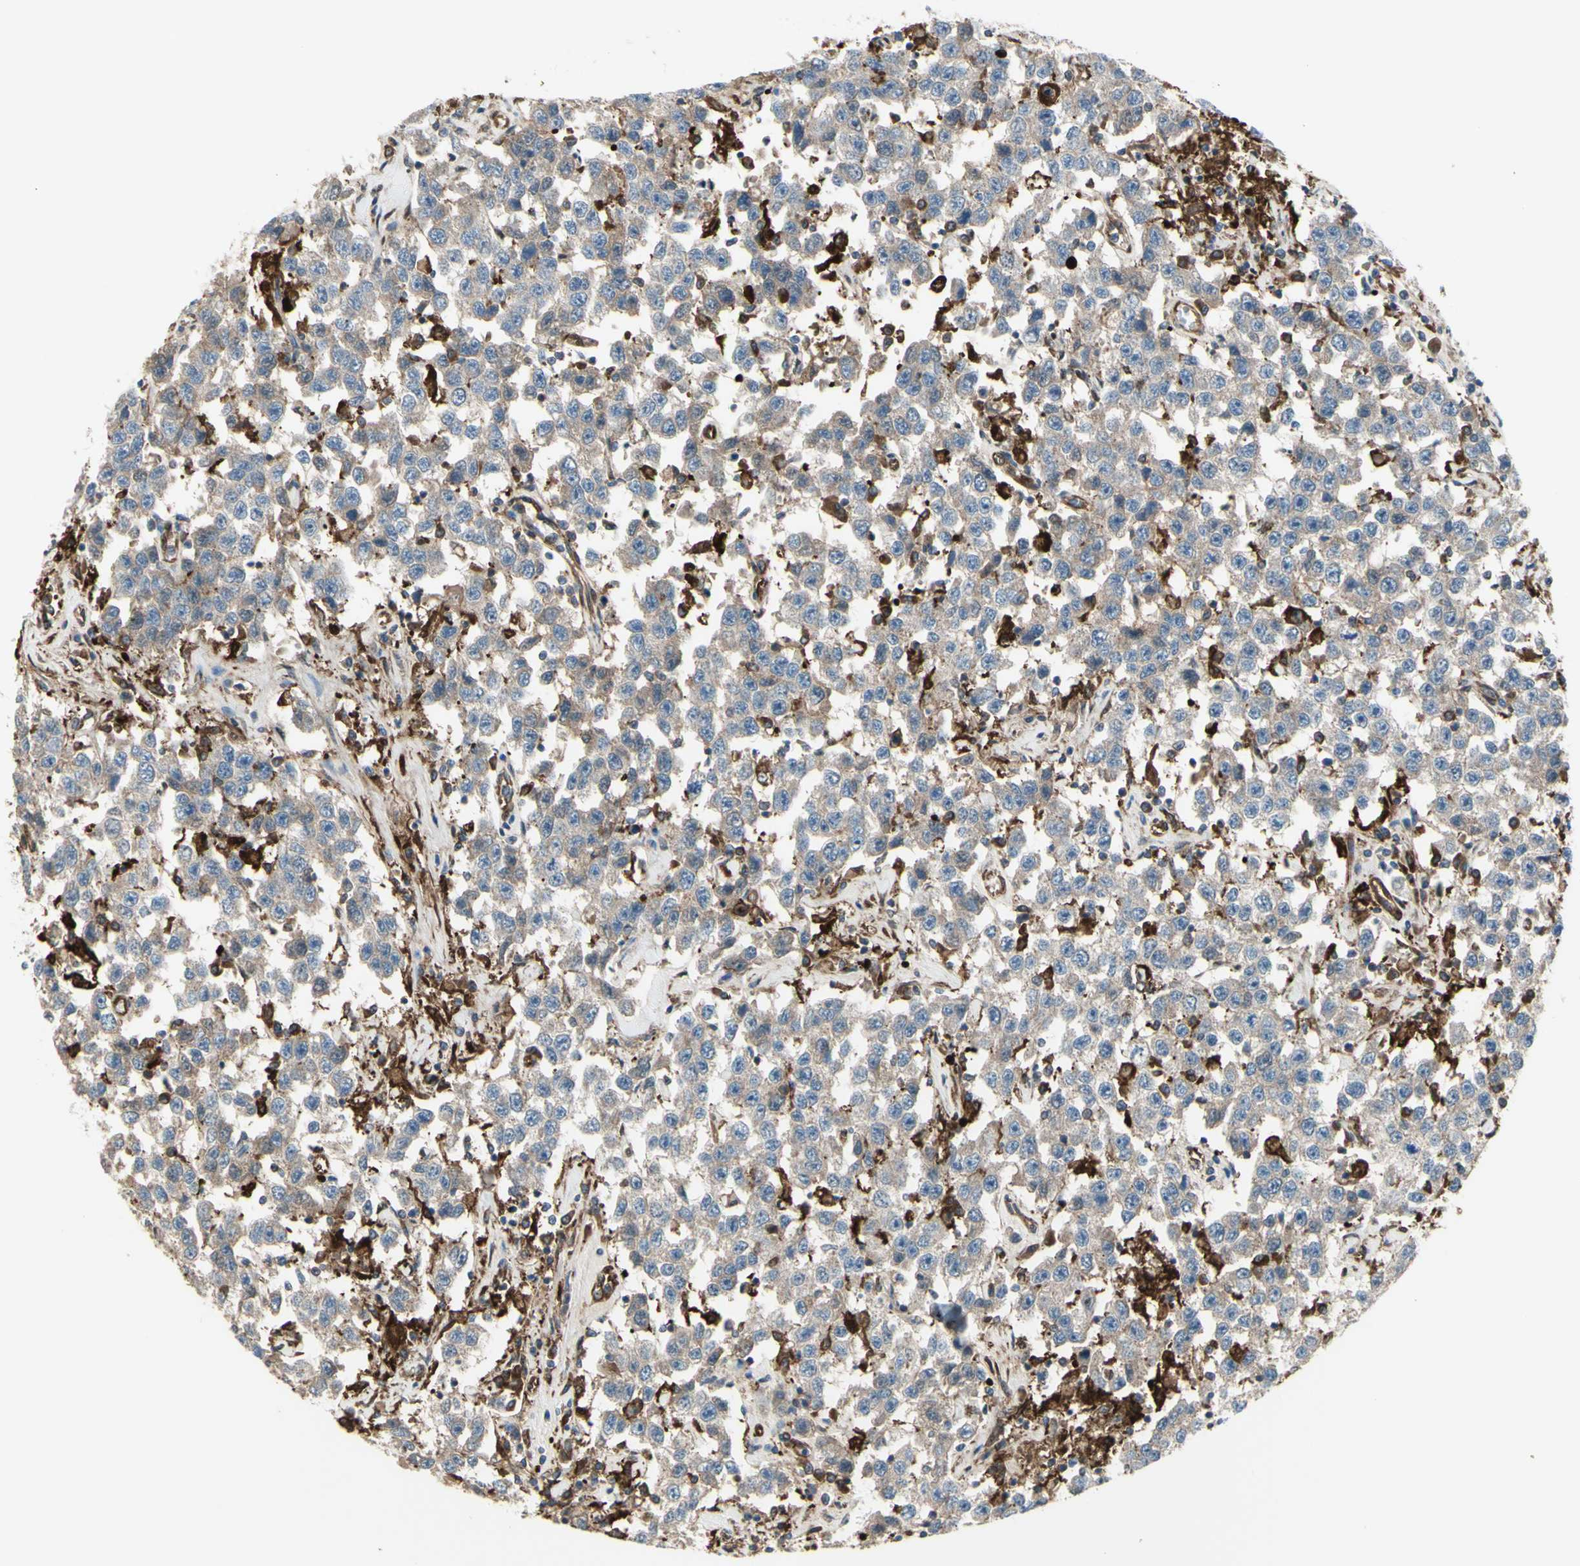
{"staining": {"intensity": "weak", "quantity": "<25%", "location": "cytoplasmic/membranous"}, "tissue": "testis cancer", "cell_type": "Tumor cells", "image_type": "cancer", "snomed": [{"axis": "morphology", "description": "Seminoma, NOS"}, {"axis": "topography", "description": "Testis"}], "caption": "Tumor cells are negative for brown protein staining in testis cancer.", "gene": "IGSF9B", "patient": {"sex": "male", "age": 41}}